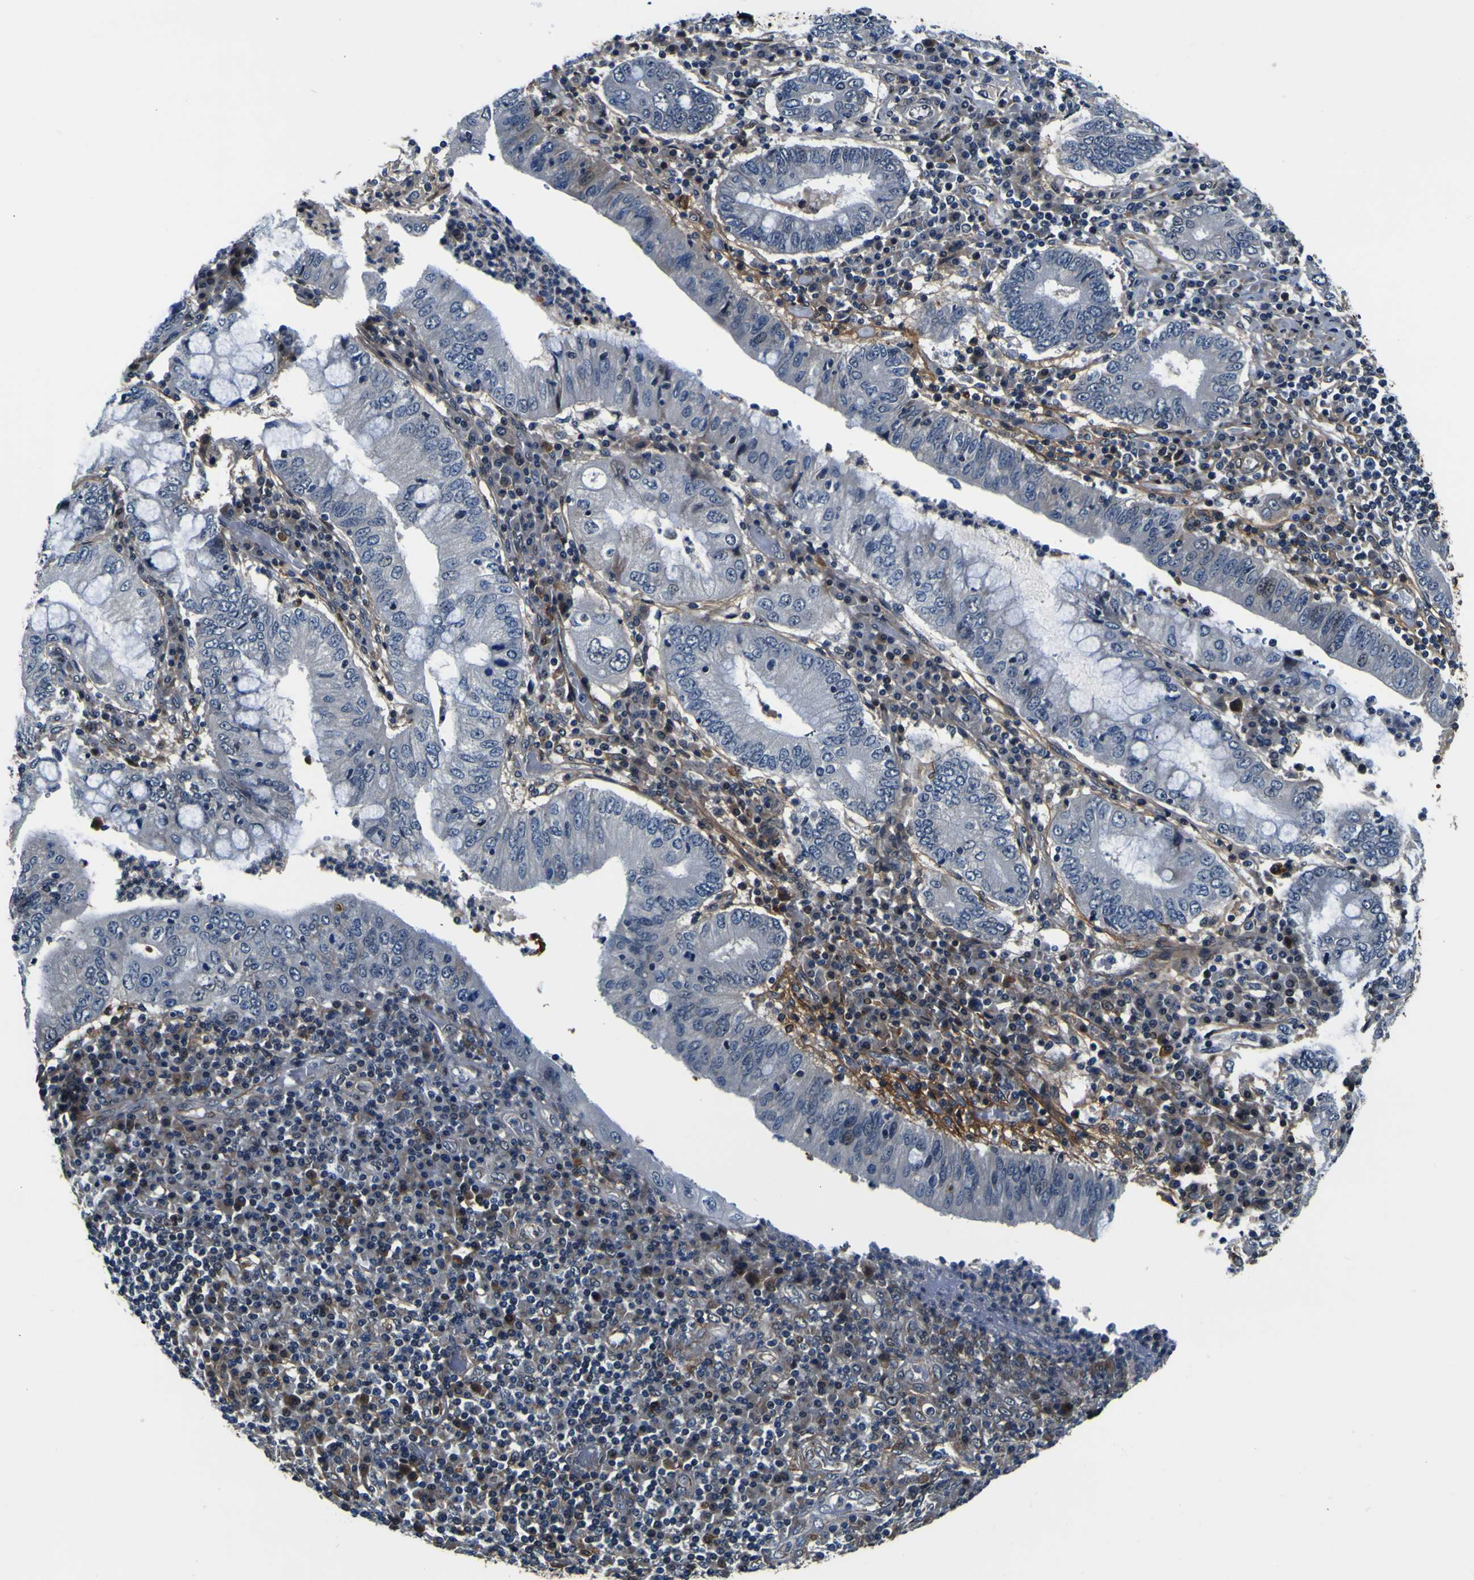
{"staining": {"intensity": "negative", "quantity": "none", "location": "none"}, "tissue": "stomach cancer", "cell_type": "Tumor cells", "image_type": "cancer", "snomed": [{"axis": "morphology", "description": "Normal tissue, NOS"}, {"axis": "morphology", "description": "Adenocarcinoma, NOS"}, {"axis": "topography", "description": "Esophagus"}, {"axis": "topography", "description": "Stomach, upper"}, {"axis": "topography", "description": "Peripheral nerve tissue"}], "caption": "Immunohistochemical staining of human adenocarcinoma (stomach) shows no significant expression in tumor cells. (Stains: DAB immunohistochemistry (IHC) with hematoxylin counter stain, Microscopy: brightfield microscopy at high magnification).", "gene": "POSTN", "patient": {"sex": "male", "age": 62}}